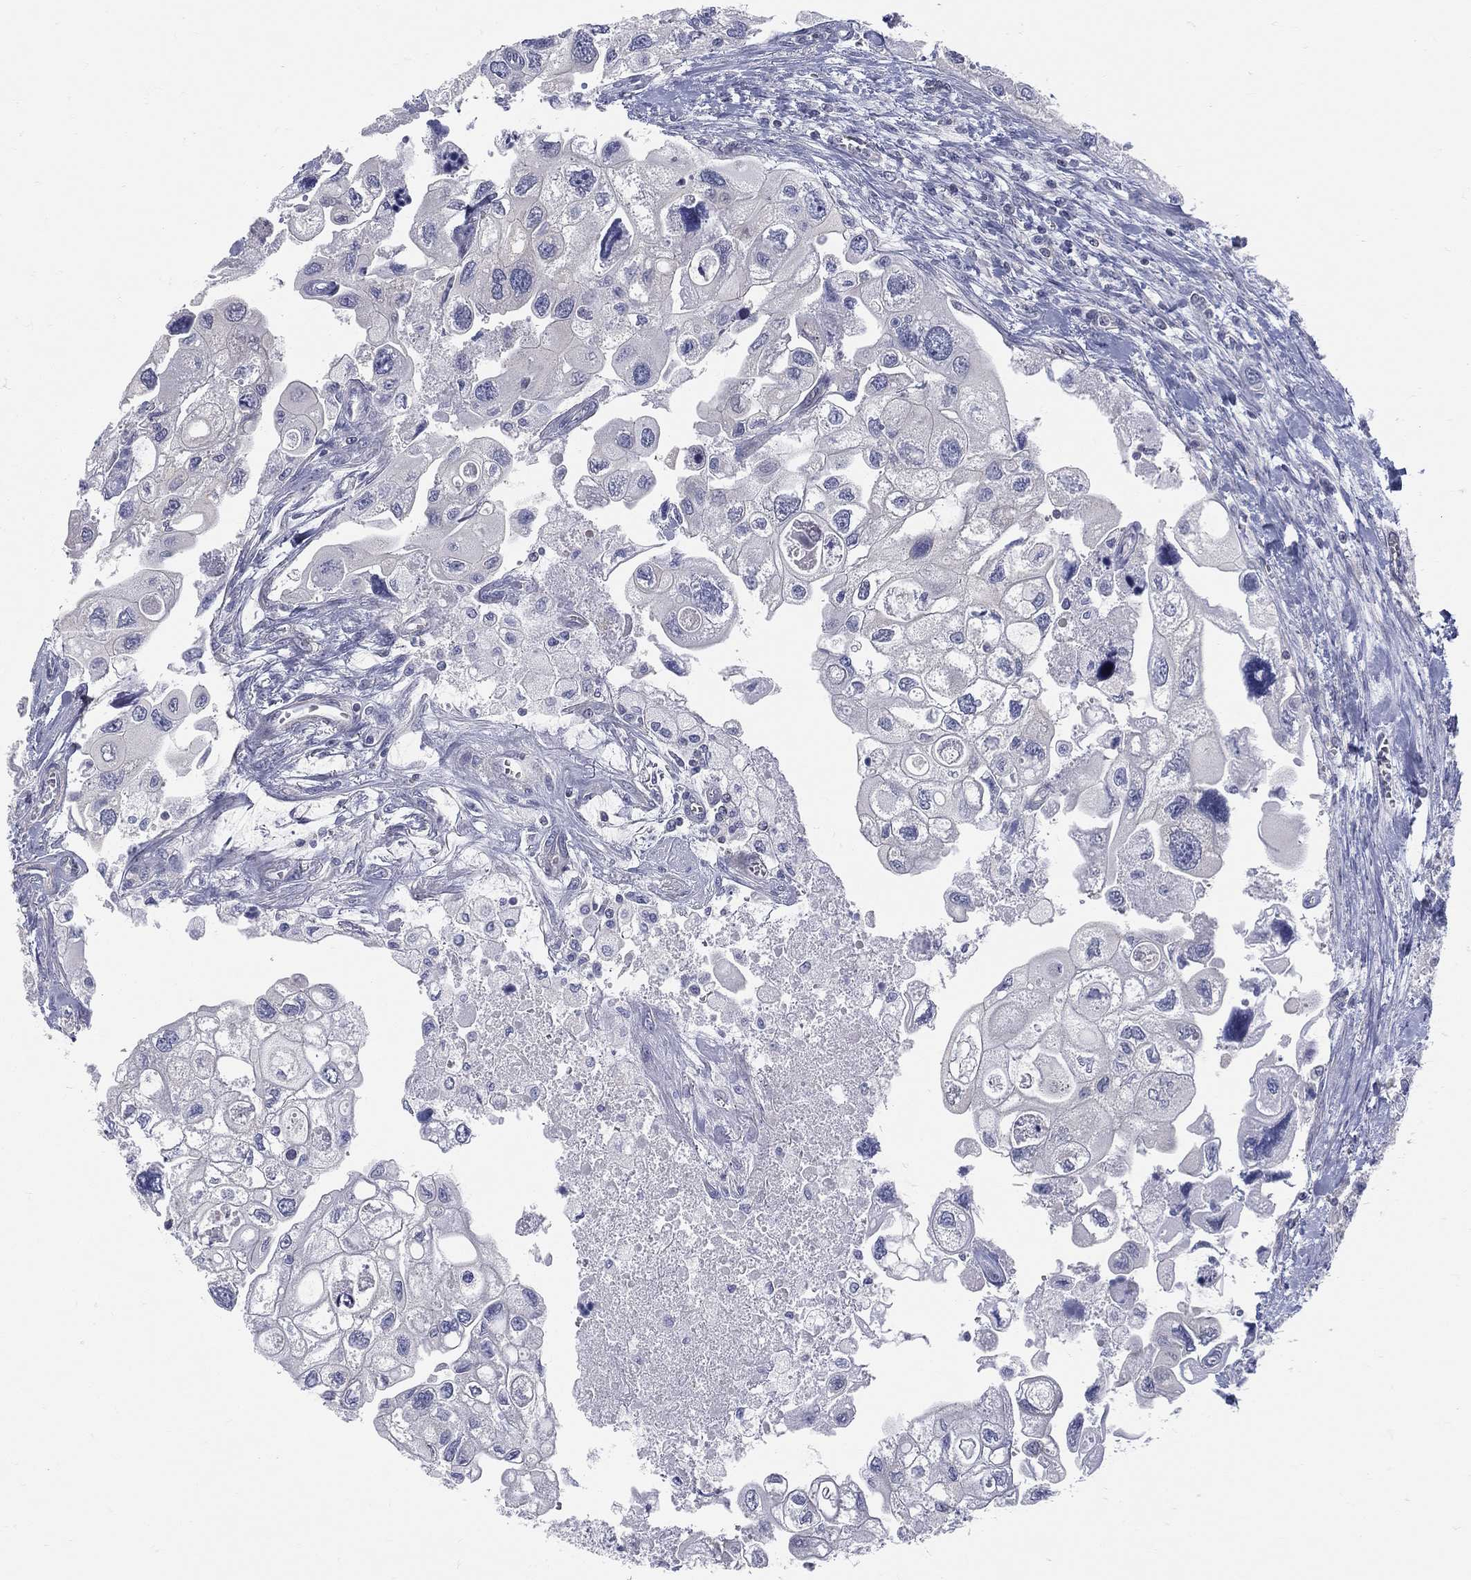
{"staining": {"intensity": "negative", "quantity": "none", "location": "none"}, "tissue": "urothelial cancer", "cell_type": "Tumor cells", "image_type": "cancer", "snomed": [{"axis": "morphology", "description": "Urothelial carcinoma, High grade"}, {"axis": "topography", "description": "Urinary bladder"}], "caption": "DAB (3,3'-diaminobenzidine) immunohistochemical staining of urothelial cancer exhibits no significant positivity in tumor cells.", "gene": "ETNPPL", "patient": {"sex": "male", "age": 59}}